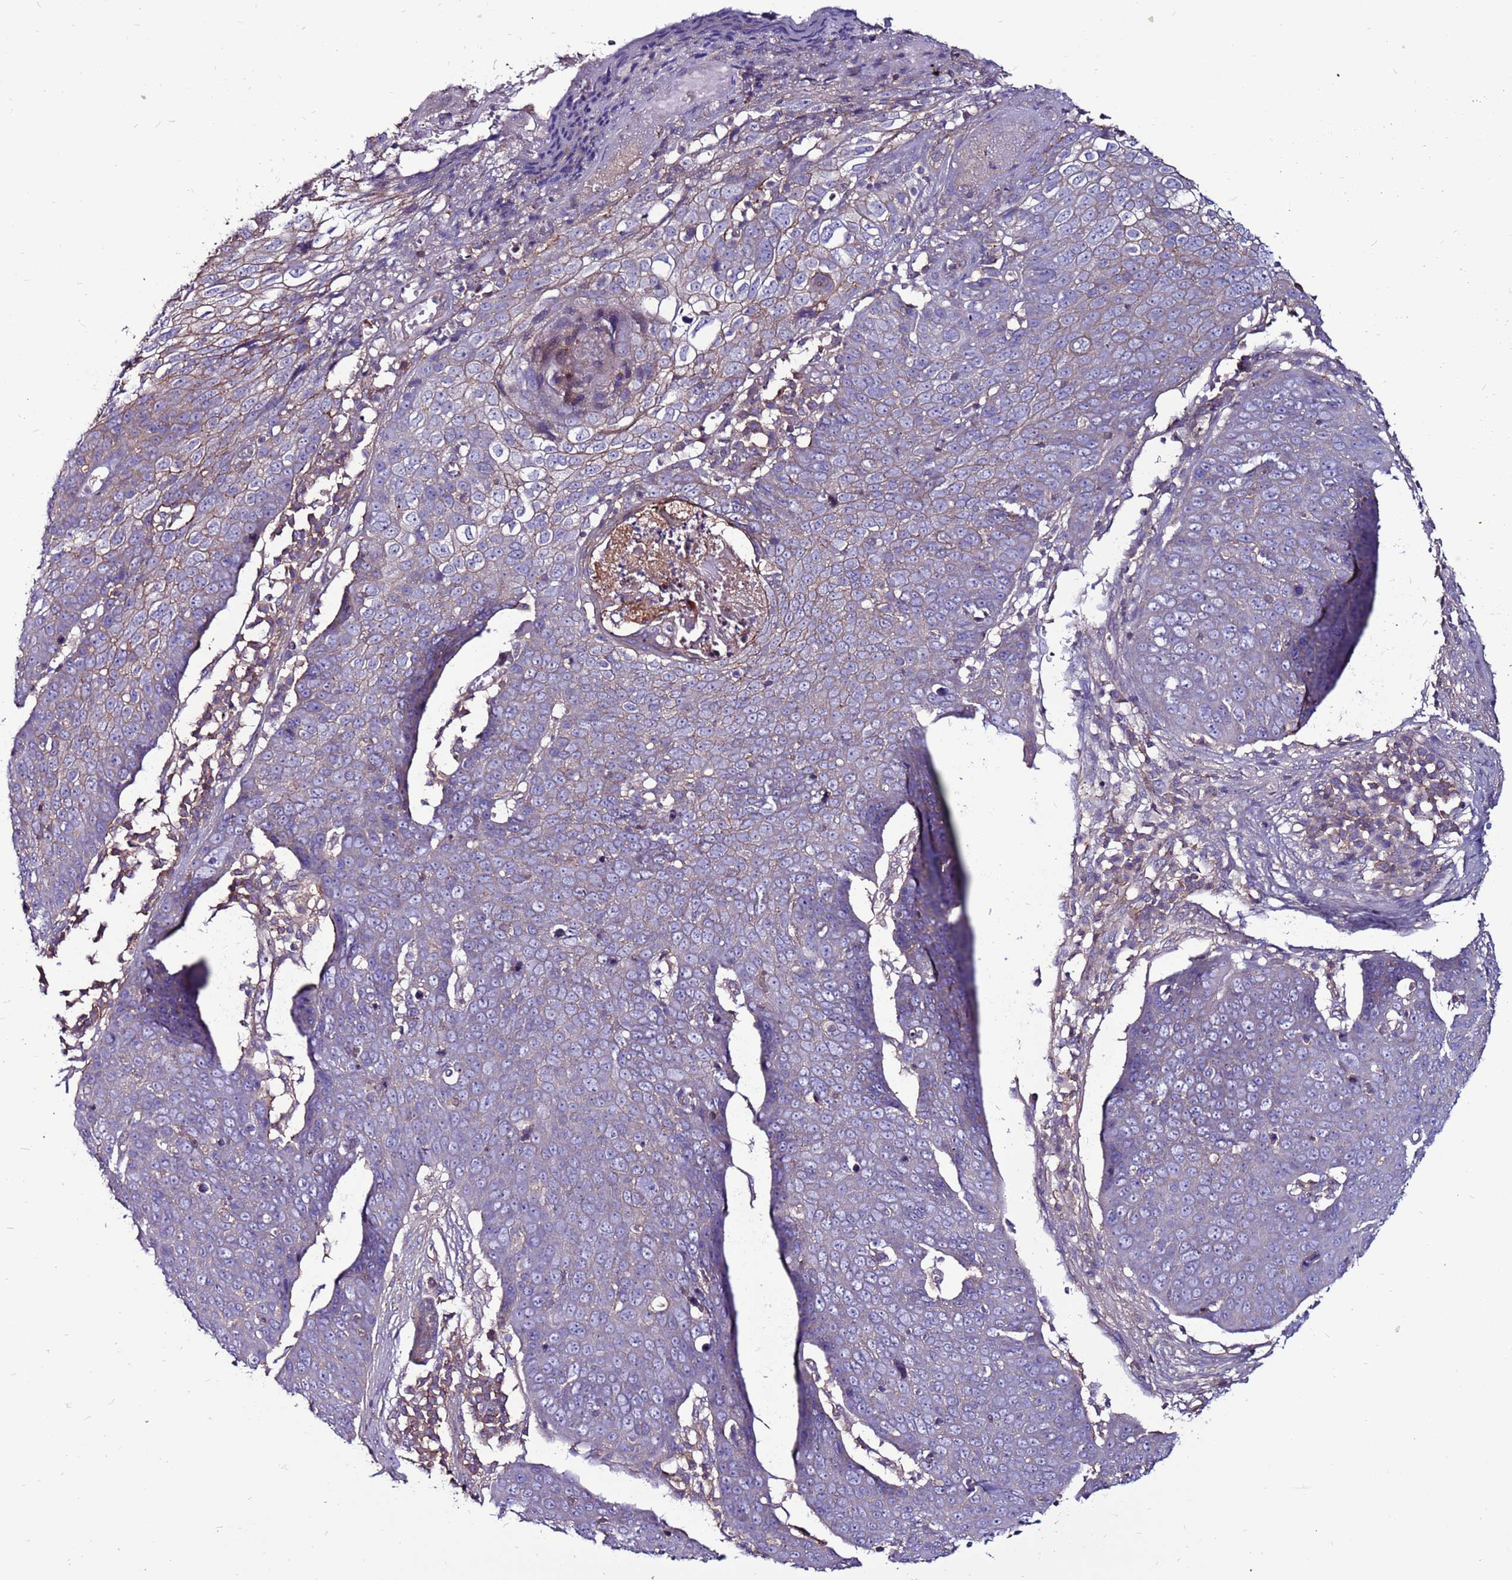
{"staining": {"intensity": "weak", "quantity": "<25%", "location": "cytoplasmic/membranous"}, "tissue": "skin cancer", "cell_type": "Tumor cells", "image_type": "cancer", "snomed": [{"axis": "morphology", "description": "Squamous cell carcinoma, NOS"}, {"axis": "topography", "description": "Skin"}], "caption": "Immunohistochemistry of human squamous cell carcinoma (skin) demonstrates no positivity in tumor cells.", "gene": "NRN1L", "patient": {"sex": "male", "age": 71}}